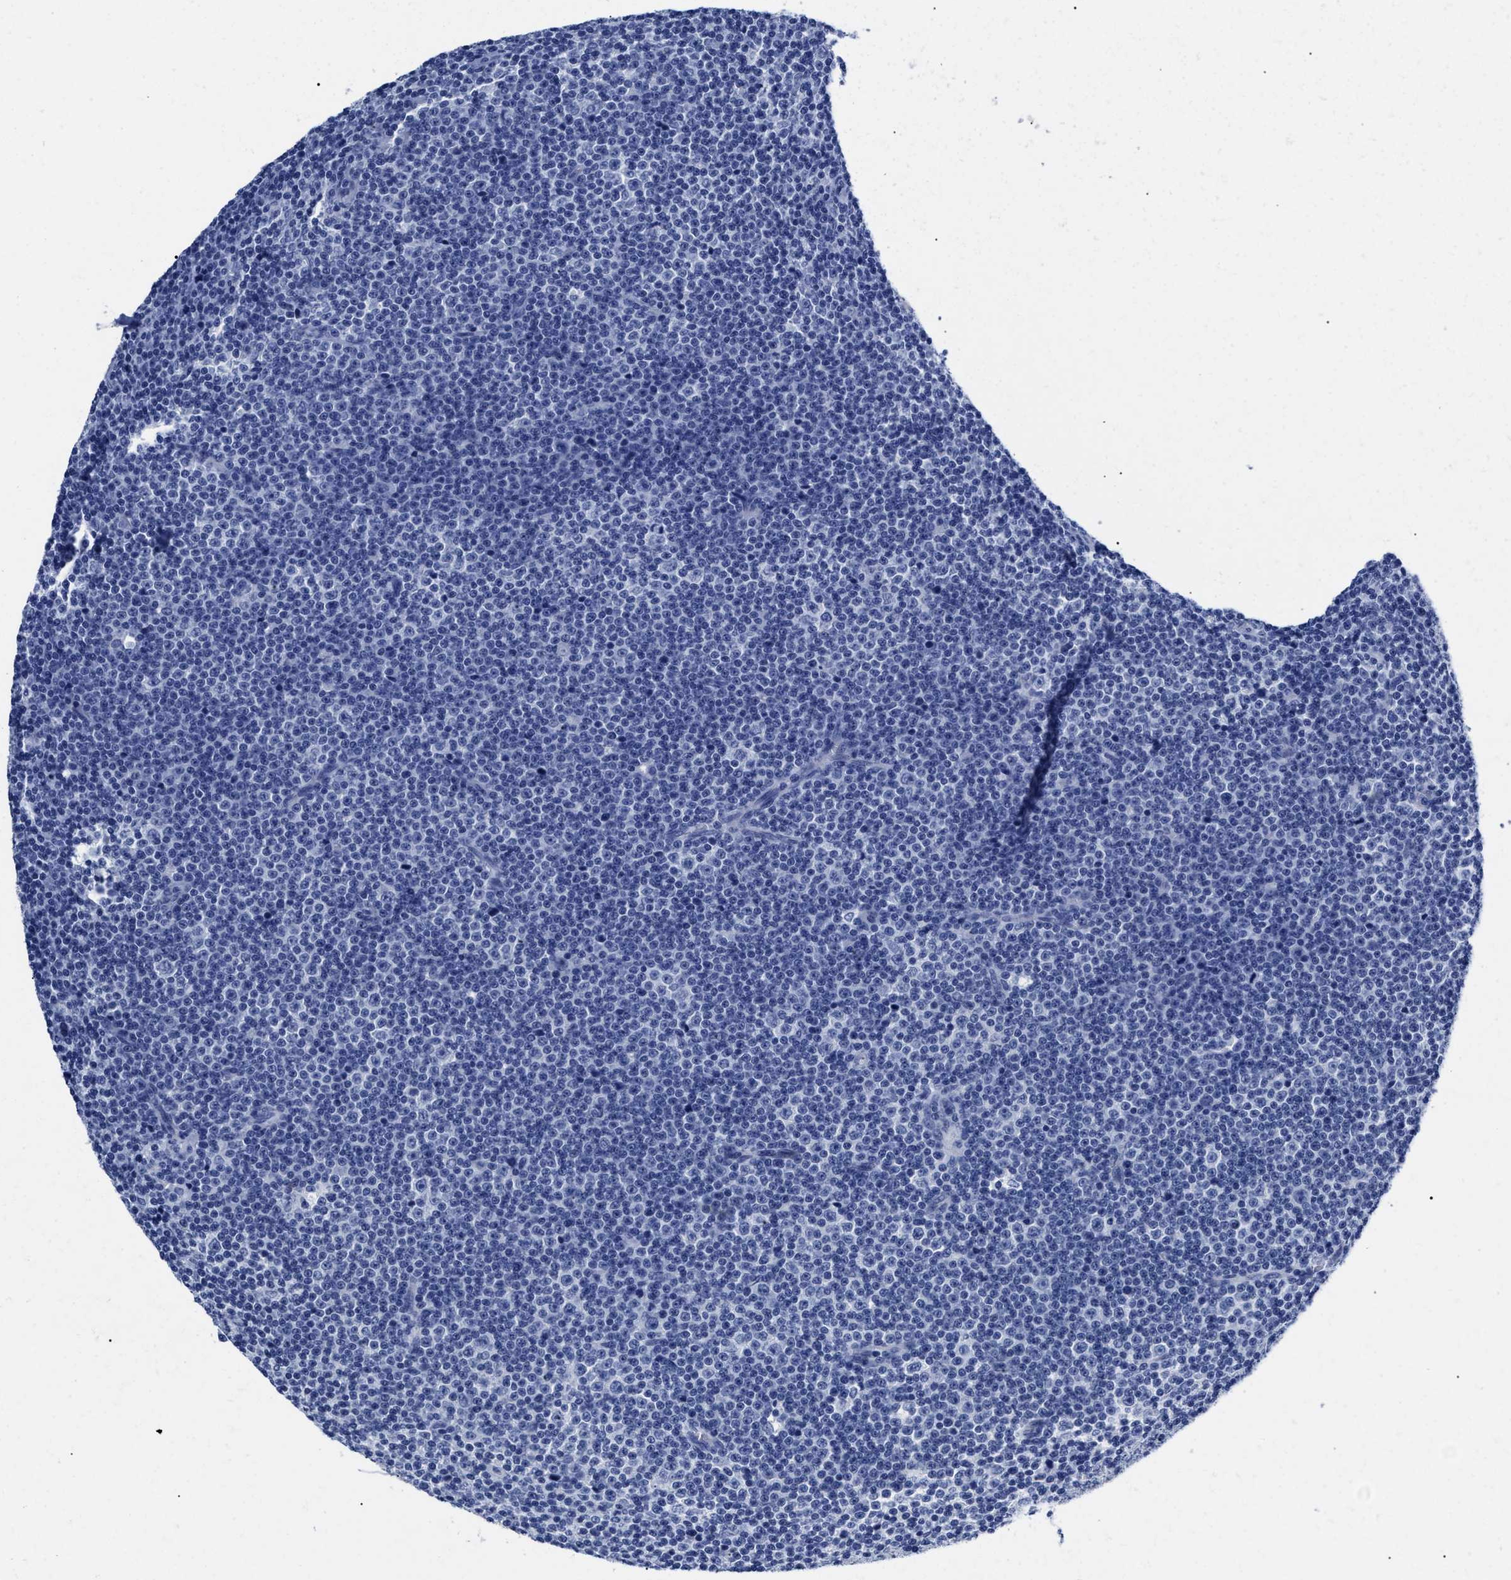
{"staining": {"intensity": "negative", "quantity": "none", "location": "none"}, "tissue": "lymphoma", "cell_type": "Tumor cells", "image_type": "cancer", "snomed": [{"axis": "morphology", "description": "Malignant lymphoma, non-Hodgkin's type, Low grade"}, {"axis": "topography", "description": "Lymph node"}], "caption": "This is an immunohistochemistry histopathology image of lymphoma. There is no positivity in tumor cells.", "gene": "ALPG", "patient": {"sex": "female", "age": 67}}